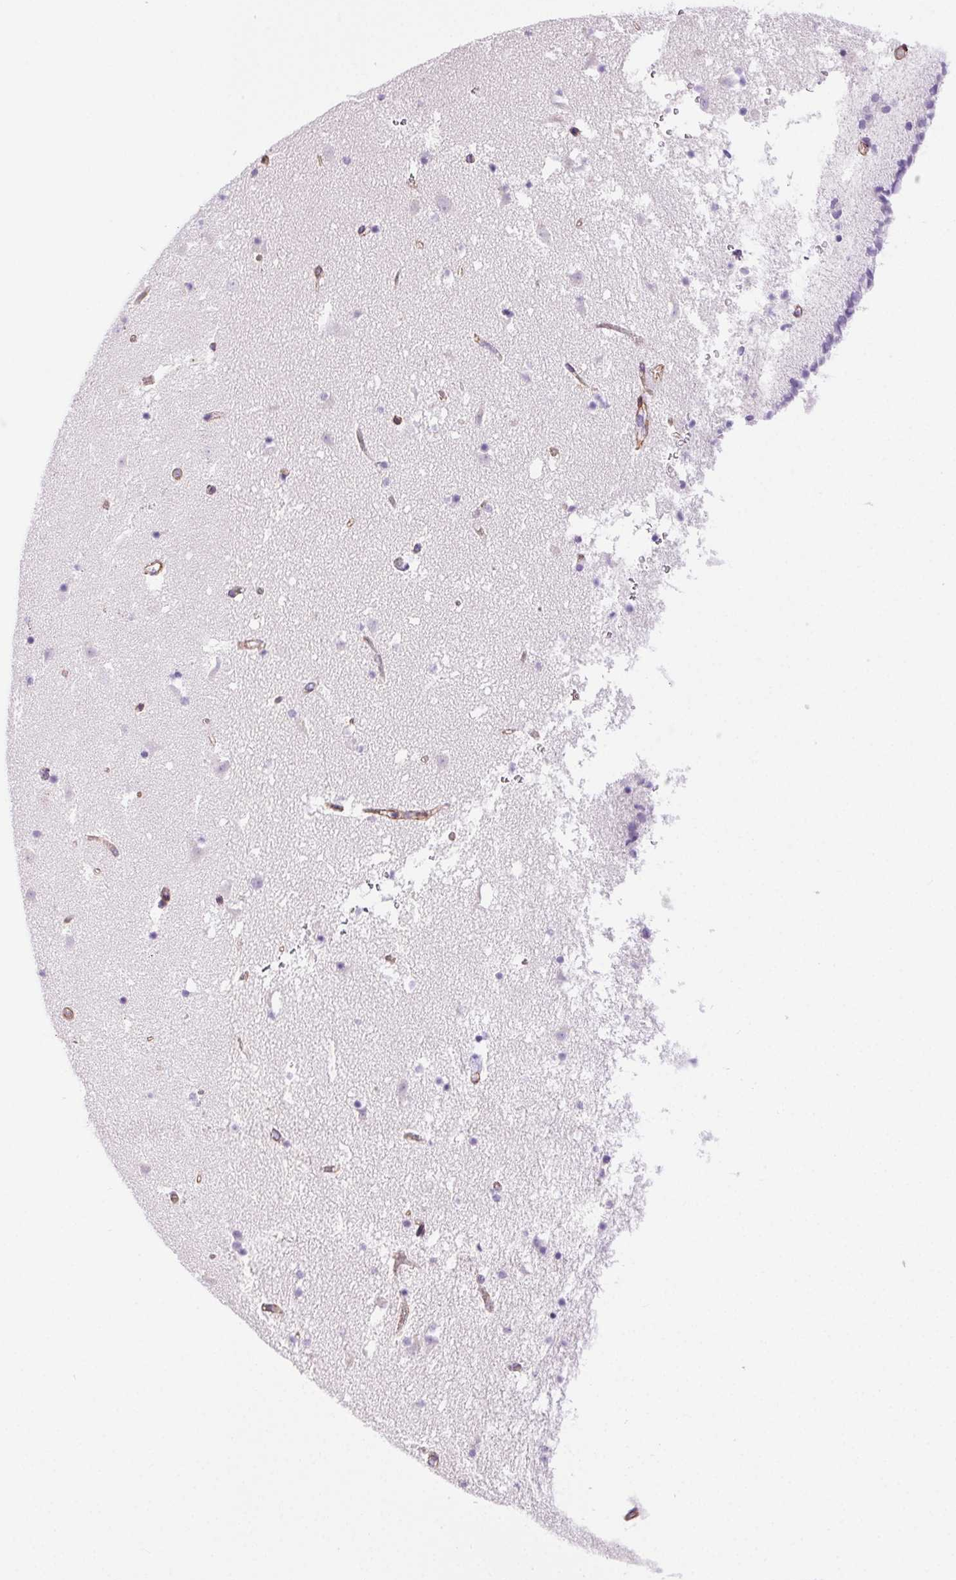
{"staining": {"intensity": "negative", "quantity": "none", "location": "none"}, "tissue": "caudate", "cell_type": "Glial cells", "image_type": "normal", "snomed": [{"axis": "morphology", "description": "Normal tissue, NOS"}, {"axis": "topography", "description": "Lateral ventricle wall"}], "caption": "High power microscopy image of an IHC photomicrograph of unremarkable caudate, revealing no significant staining in glial cells. The staining is performed using DAB brown chromogen with nuclei counter-stained in using hematoxylin.", "gene": "SHCBP1L", "patient": {"sex": "female", "age": 42}}